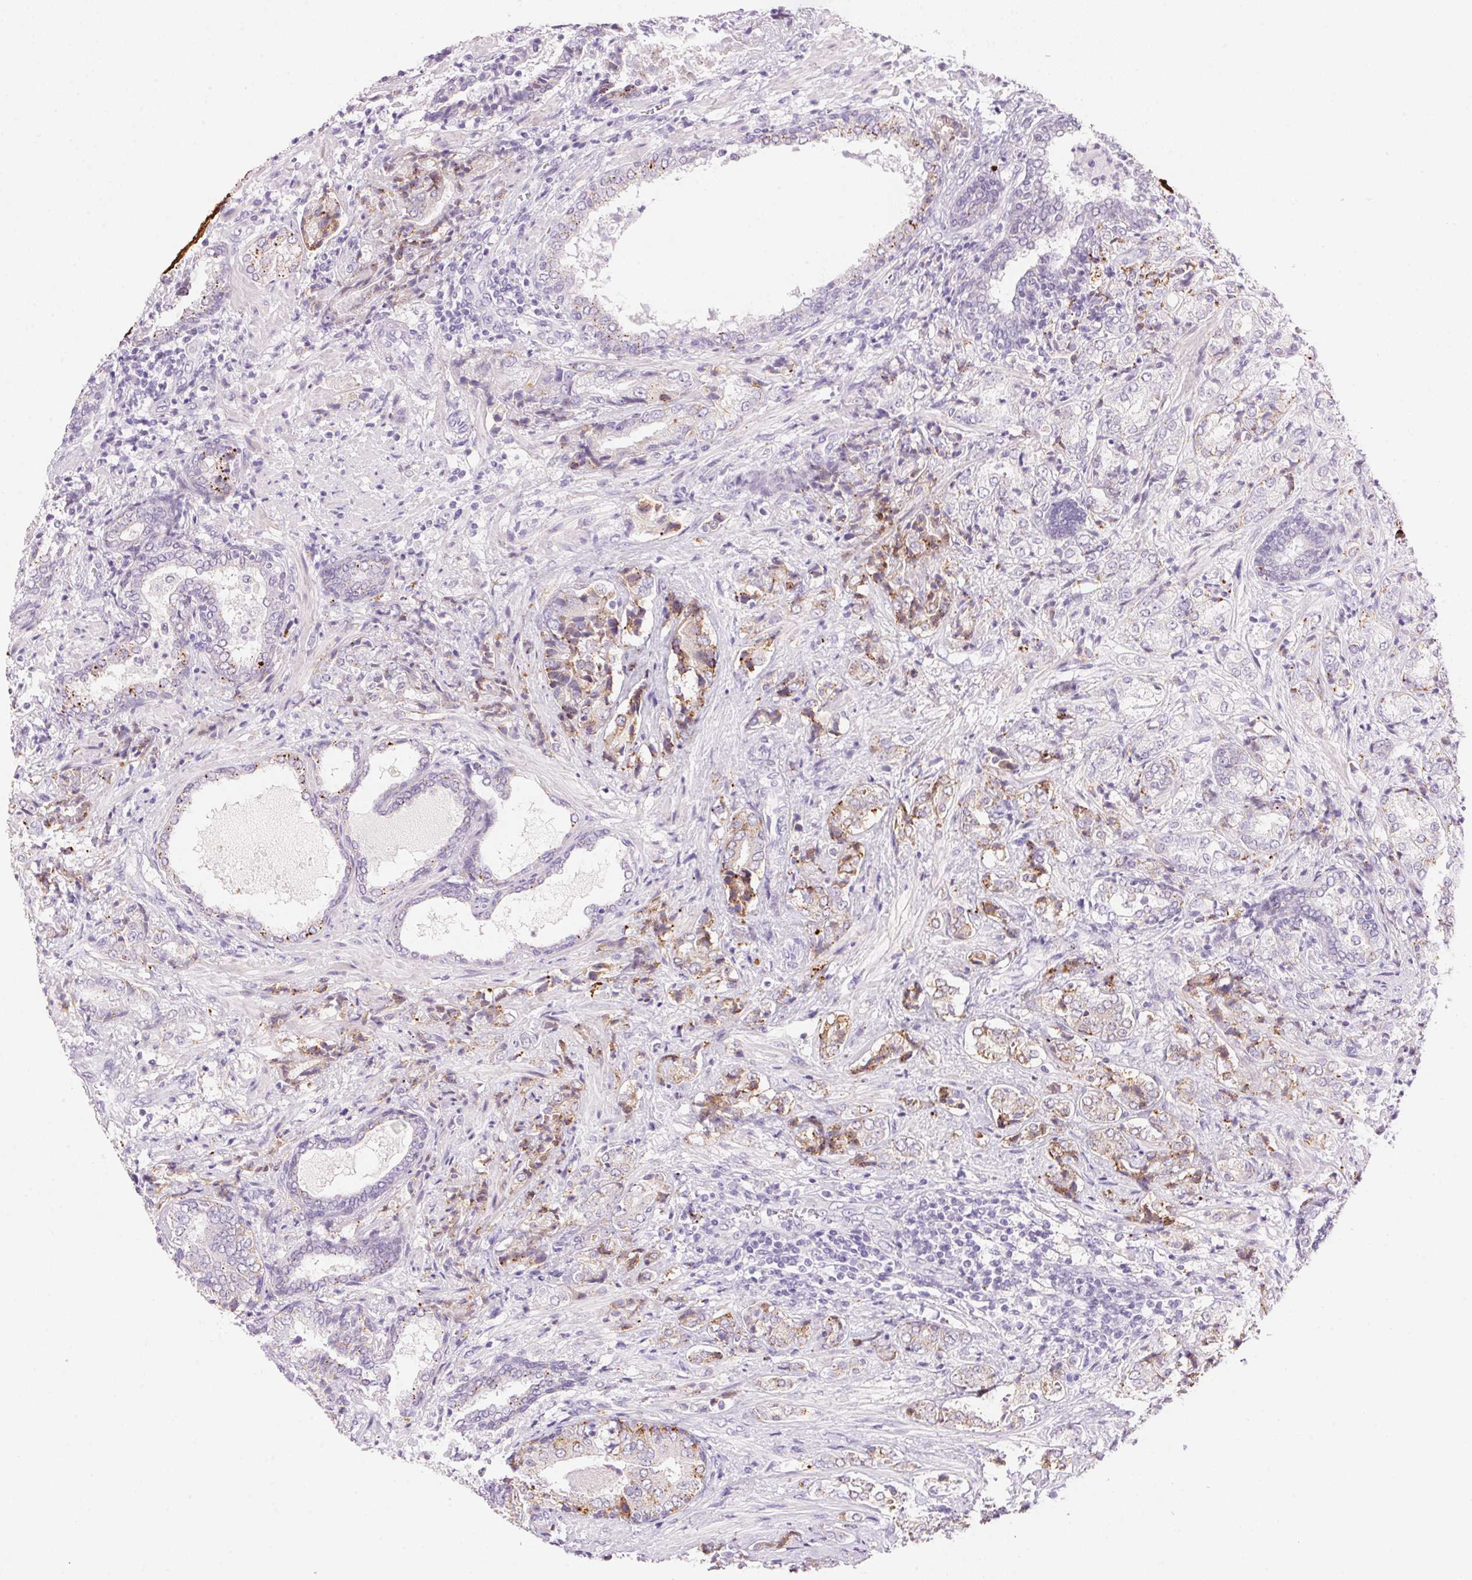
{"staining": {"intensity": "moderate", "quantity": "<25%", "location": "cytoplasmic/membranous"}, "tissue": "prostate cancer", "cell_type": "Tumor cells", "image_type": "cancer", "snomed": [{"axis": "morphology", "description": "Adenocarcinoma, High grade"}, {"axis": "topography", "description": "Prostate"}], "caption": "Brown immunohistochemical staining in prostate adenocarcinoma (high-grade) shows moderate cytoplasmic/membranous positivity in about <25% of tumor cells.", "gene": "TEKT1", "patient": {"sex": "male", "age": 62}}